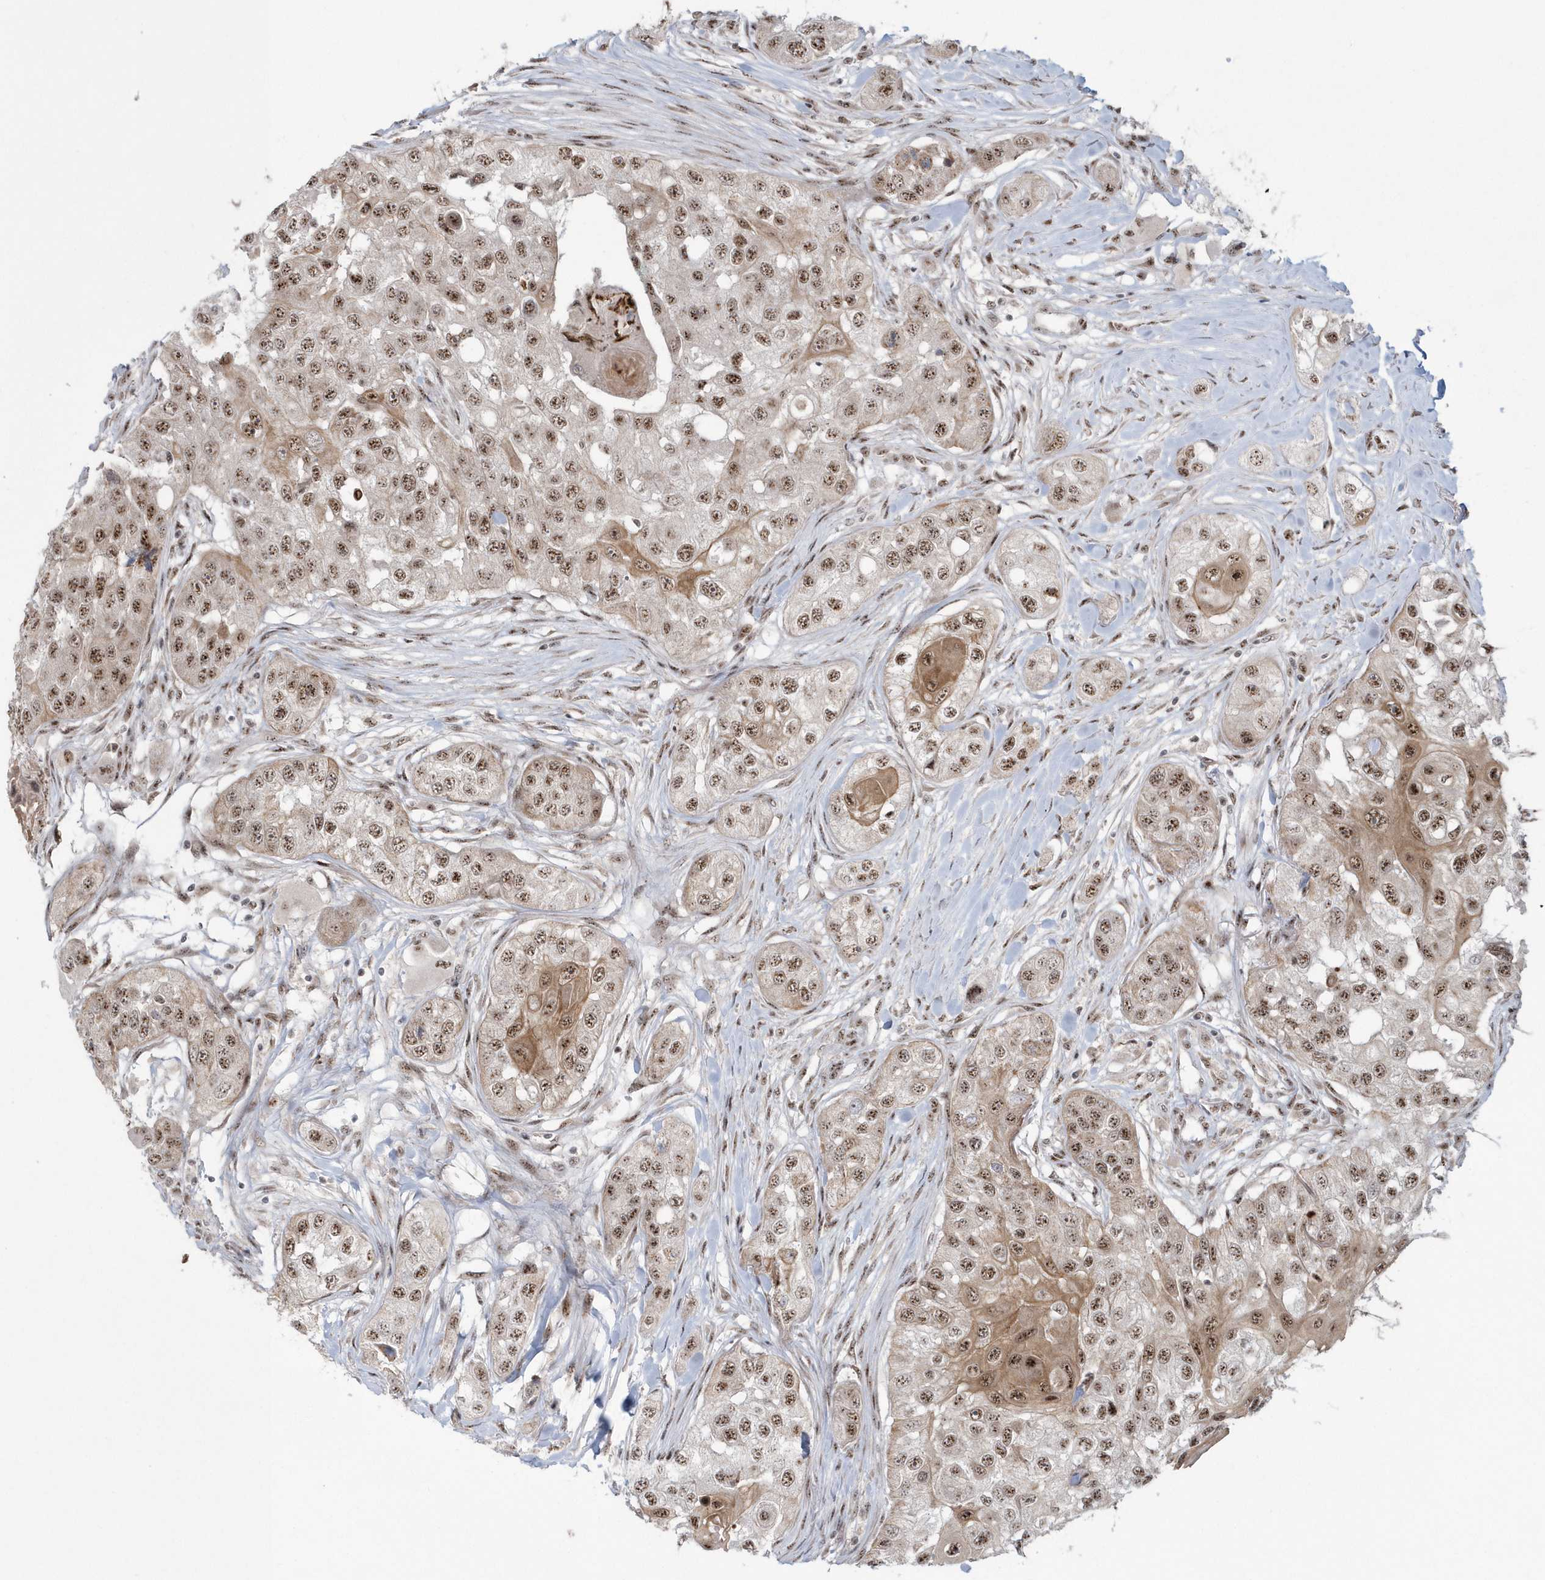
{"staining": {"intensity": "moderate", "quantity": ">75%", "location": "cytoplasmic/membranous,nuclear"}, "tissue": "head and neck cancer", "cell_type": "Tumor cells", "image_type": "cancer", "snomed": [{"axis": "morphology", "description": "Normal tissue, NOS"}, {"axis": "morphology", "description": "Squamous cell carcinoma, NOS"}, {"axis": "topography", "description": "Skeletal muscle"}, {"axis": "topography", "description": "Head-Neck"}], "caption": "The histopathology image reveals staining of head and neck cancer (squamous cell carcinoma), revealing moderate cytoplasmic/membranous and nuclear protein positivity (brown color) within tumor cells.", "gene": "KDM6B", "patient": {"sex": "male", "age": 51}}